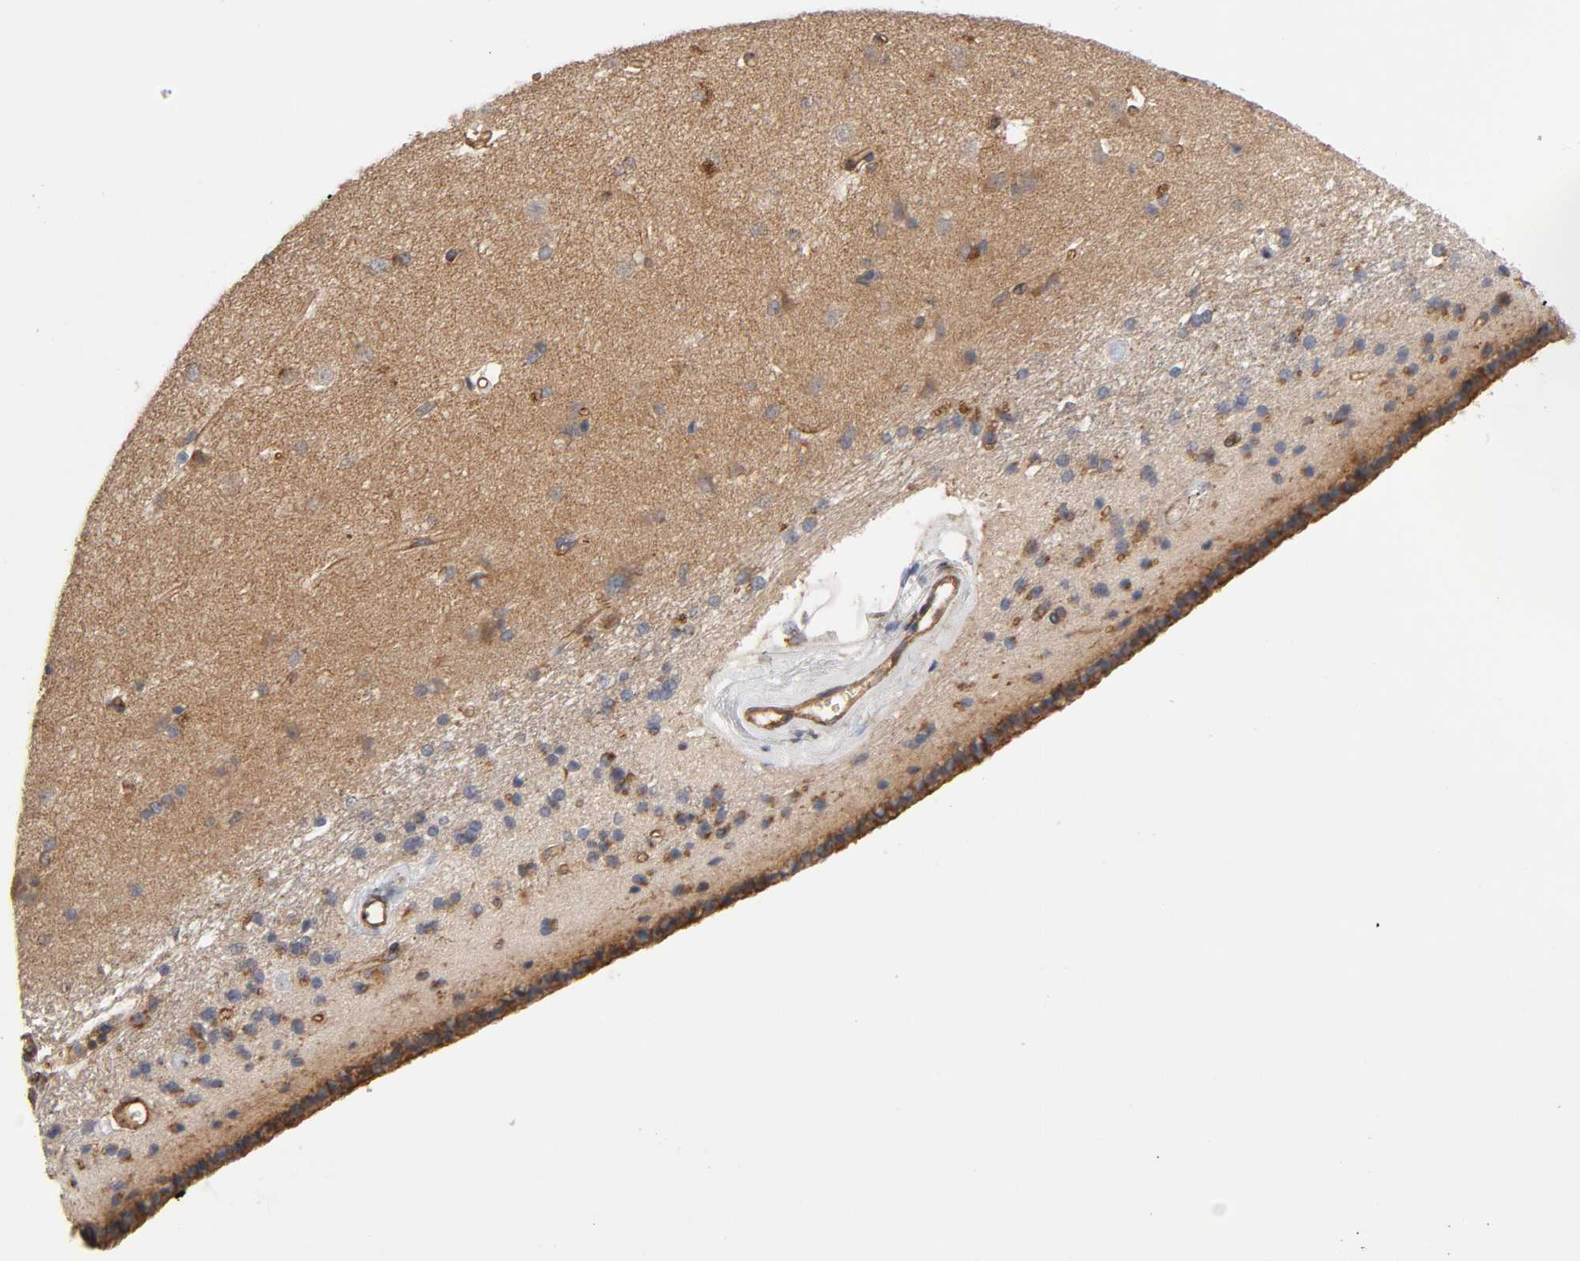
{"staining": {"intensity": "moderate", "quantity": "25%-75%", "location": "cytoplasmic/membranous"}, "tissue": "caudate", "cell_type": "Glial cells", "image_type": "normal", "snomed": [{"axis": "morphology", "description": "Normal tissue, NOS"}, {"axis": "topography", "description": "Lateral ventricle wall"}], "caption": "Glial cells reveal medium levels of moderate cytoplasmic/membranous expression in about 25%-75% of cells in unremarkable human caudate.", "gene": "LAMTOR2", "patient": {"sex": "female", "age": 19}}